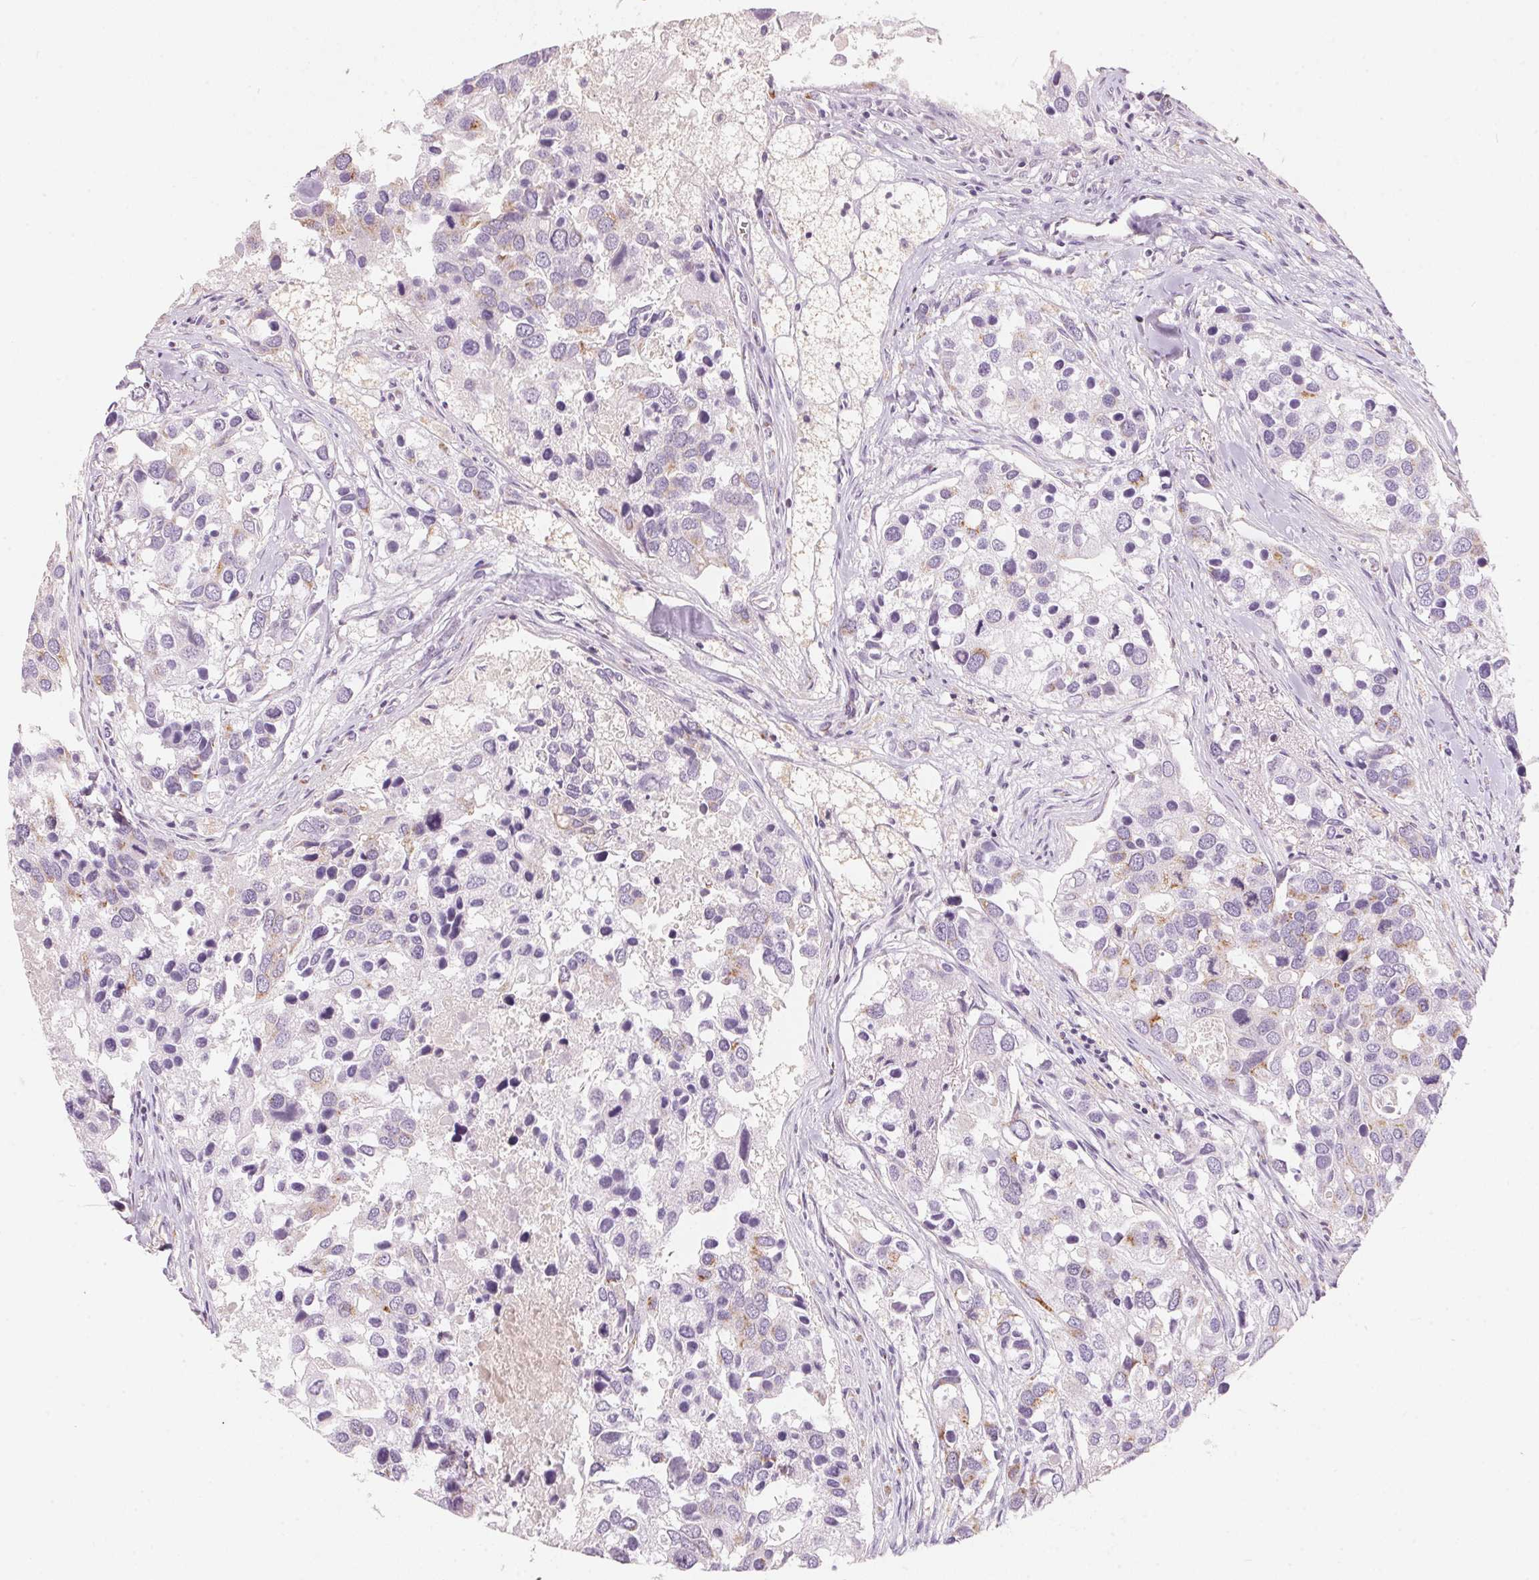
{"staining": {"intensity": "moderate", "quantity": "<25%", "location": "cytoplasmic/membranous"}, "tissue": "breast cancer", "cell_type": "Tumor cells", "image_type": "cancer", "snomed": [{"axis": "morphology", "description": "Duct carcinoma"}, {"axis": "topography", "description": "Breast"}], "caption": "Immunohistochemistry (IHC) staining of breast cancer (intraductal carcinoma), which reveals low levels of moderate cytoplasmic/membranous staining in about <25% of tumor cells indicating moderate cytoplasmic/membranous protein expression. The staining was performed using DAB (3,3'-diaminobenzidine) (brown) for protein detection and nuclei were counterstained in hematoxylin (blue).", "gene": "DRAM2", "patient": {"sex": "female", "age": 83}}